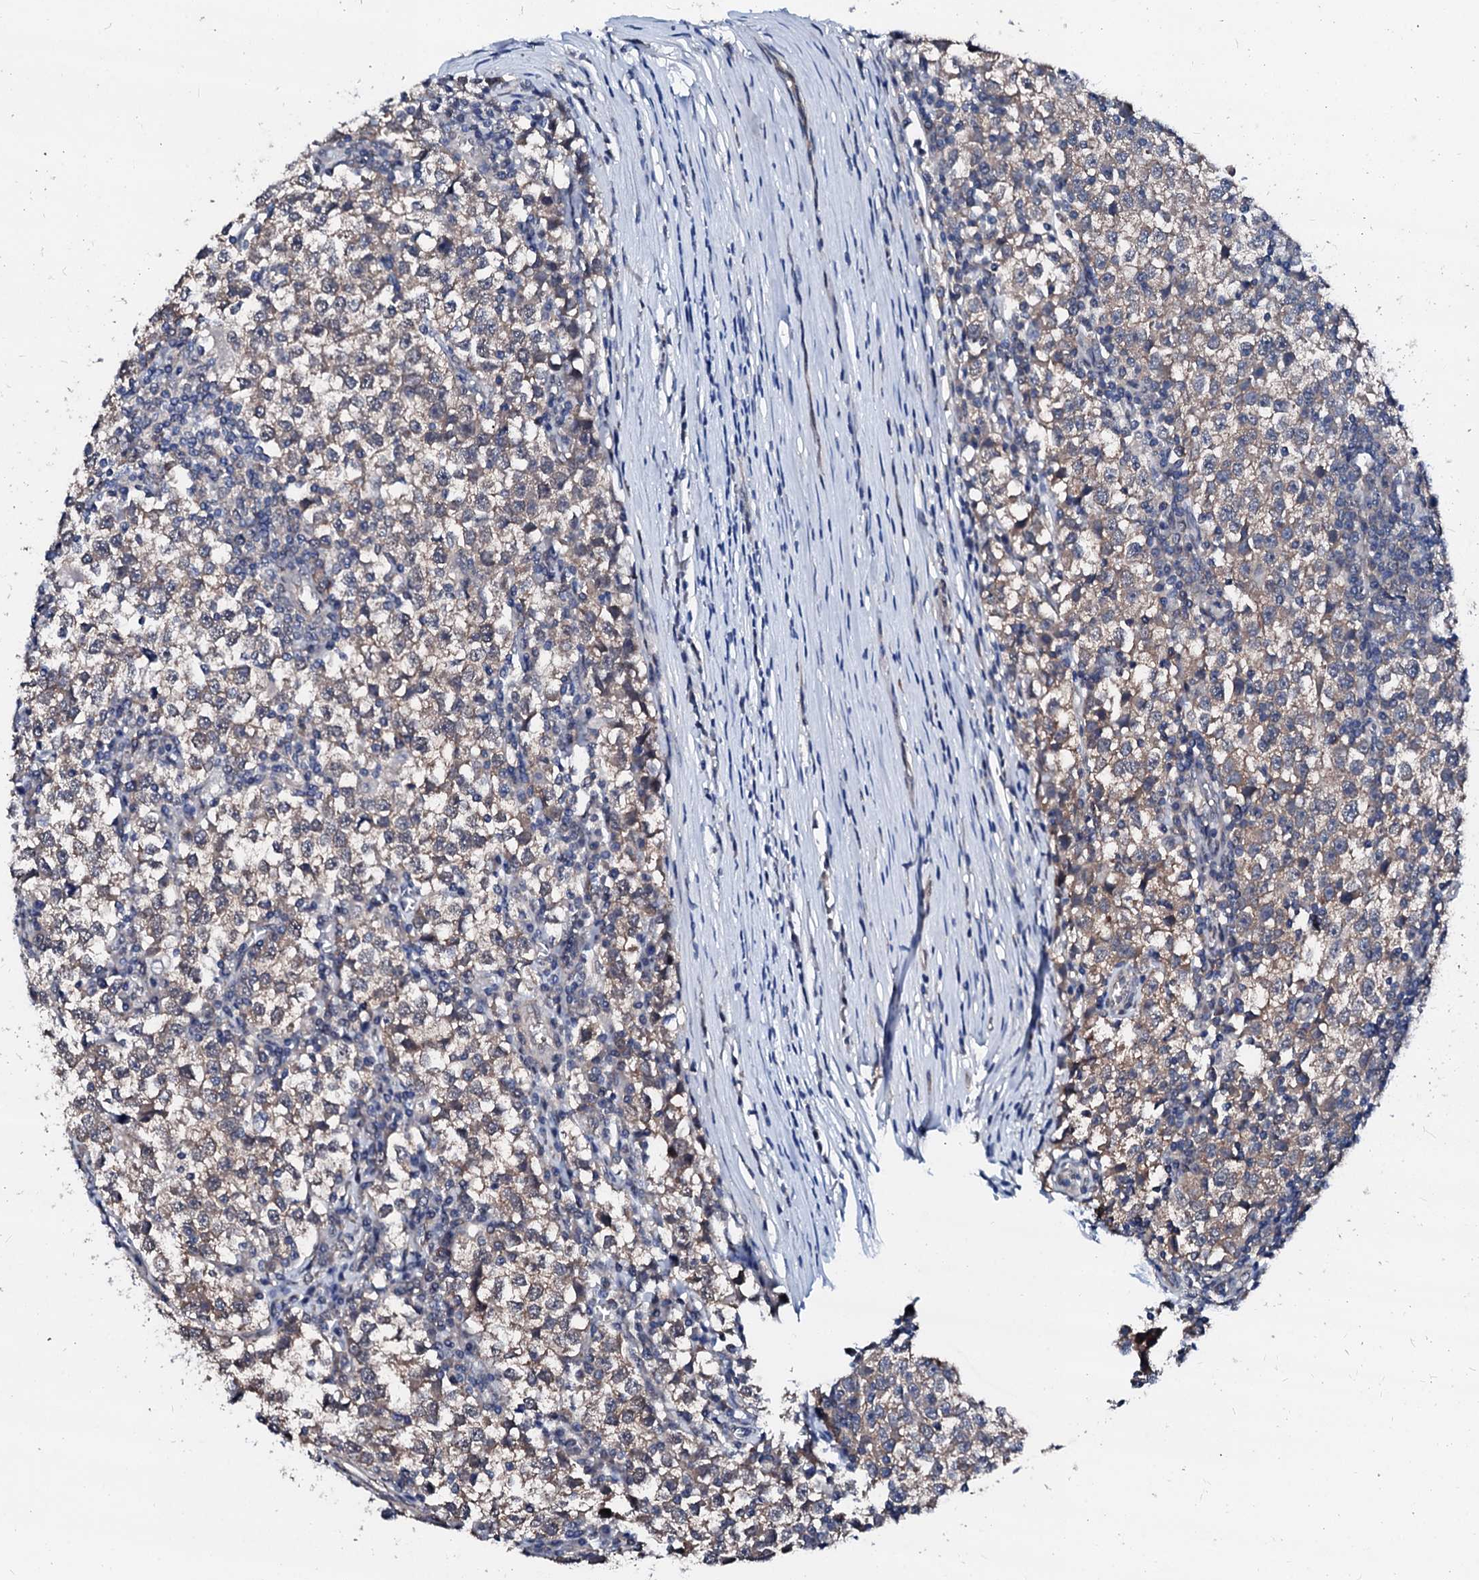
{"staining": {"intensity": "weak", "quantity": ">75%", "location": "cytoplasmic/membranous"}, "tissue": "testis cancer", "cell_type": "Tumor cells", "image_type": "cancer", "snomed": [{"axis": "morphology", "description": "Seminoma, NOS"}, {"axis": "topography", "description": "Testis"}], "caption": "Brown immunohistochemical staining in testis cancer exhibits weak cytoplasmic/membranous positivity in approximately >75% of tumor cells.", "gene": "CSN2", "patient": {"sex": "male", "age": 65}}